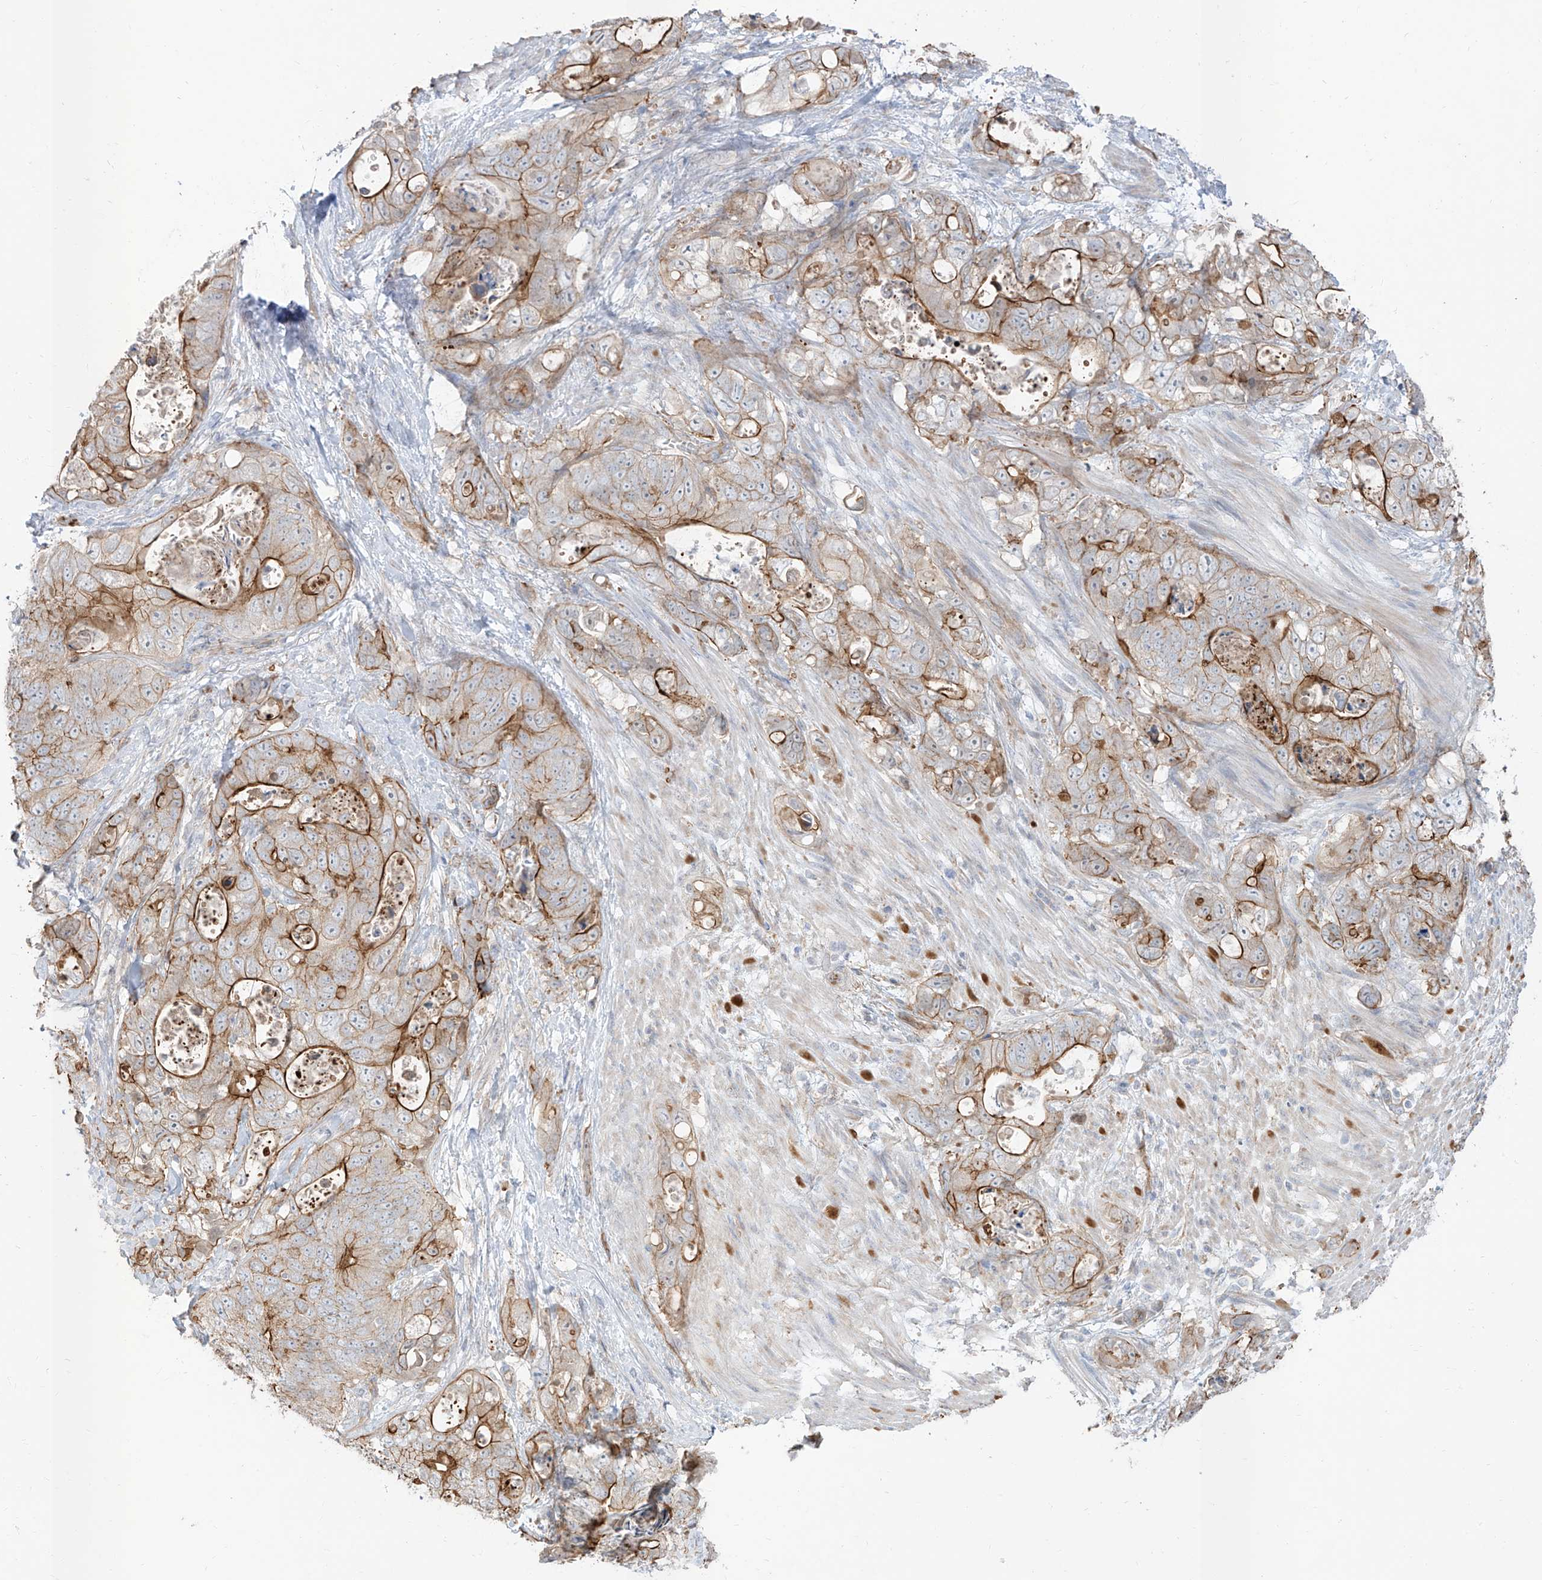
{"staining": {"intensity": "moderate", "quantity": "25%-75%", "location": "cytoplasmic/membranous"}, "tissue": "stomach cancer", "cell_type": "Tumor cells", "image_type": "cancer", "snomed": [{"axis": "morphology", "description": "Normal tissue, NOS"}, {"axis": "morphology", "description": "Adenocarcinoma, NOS"}, {"axis": "topography", "description": "Stomach"}], "caption": "Immunohistochemistry (IHC) photomicrograph of neoplastic tissue: stomach cancer stained using IHC exhibits medium levels of moderate protein expression localized specifically in the cytoplasmic/membranous of tumor cells, appearing as a cytoplasmic/membranous brown color.", "gene": "EPHX4", "patient": {"sex": "female", "age": 89}}